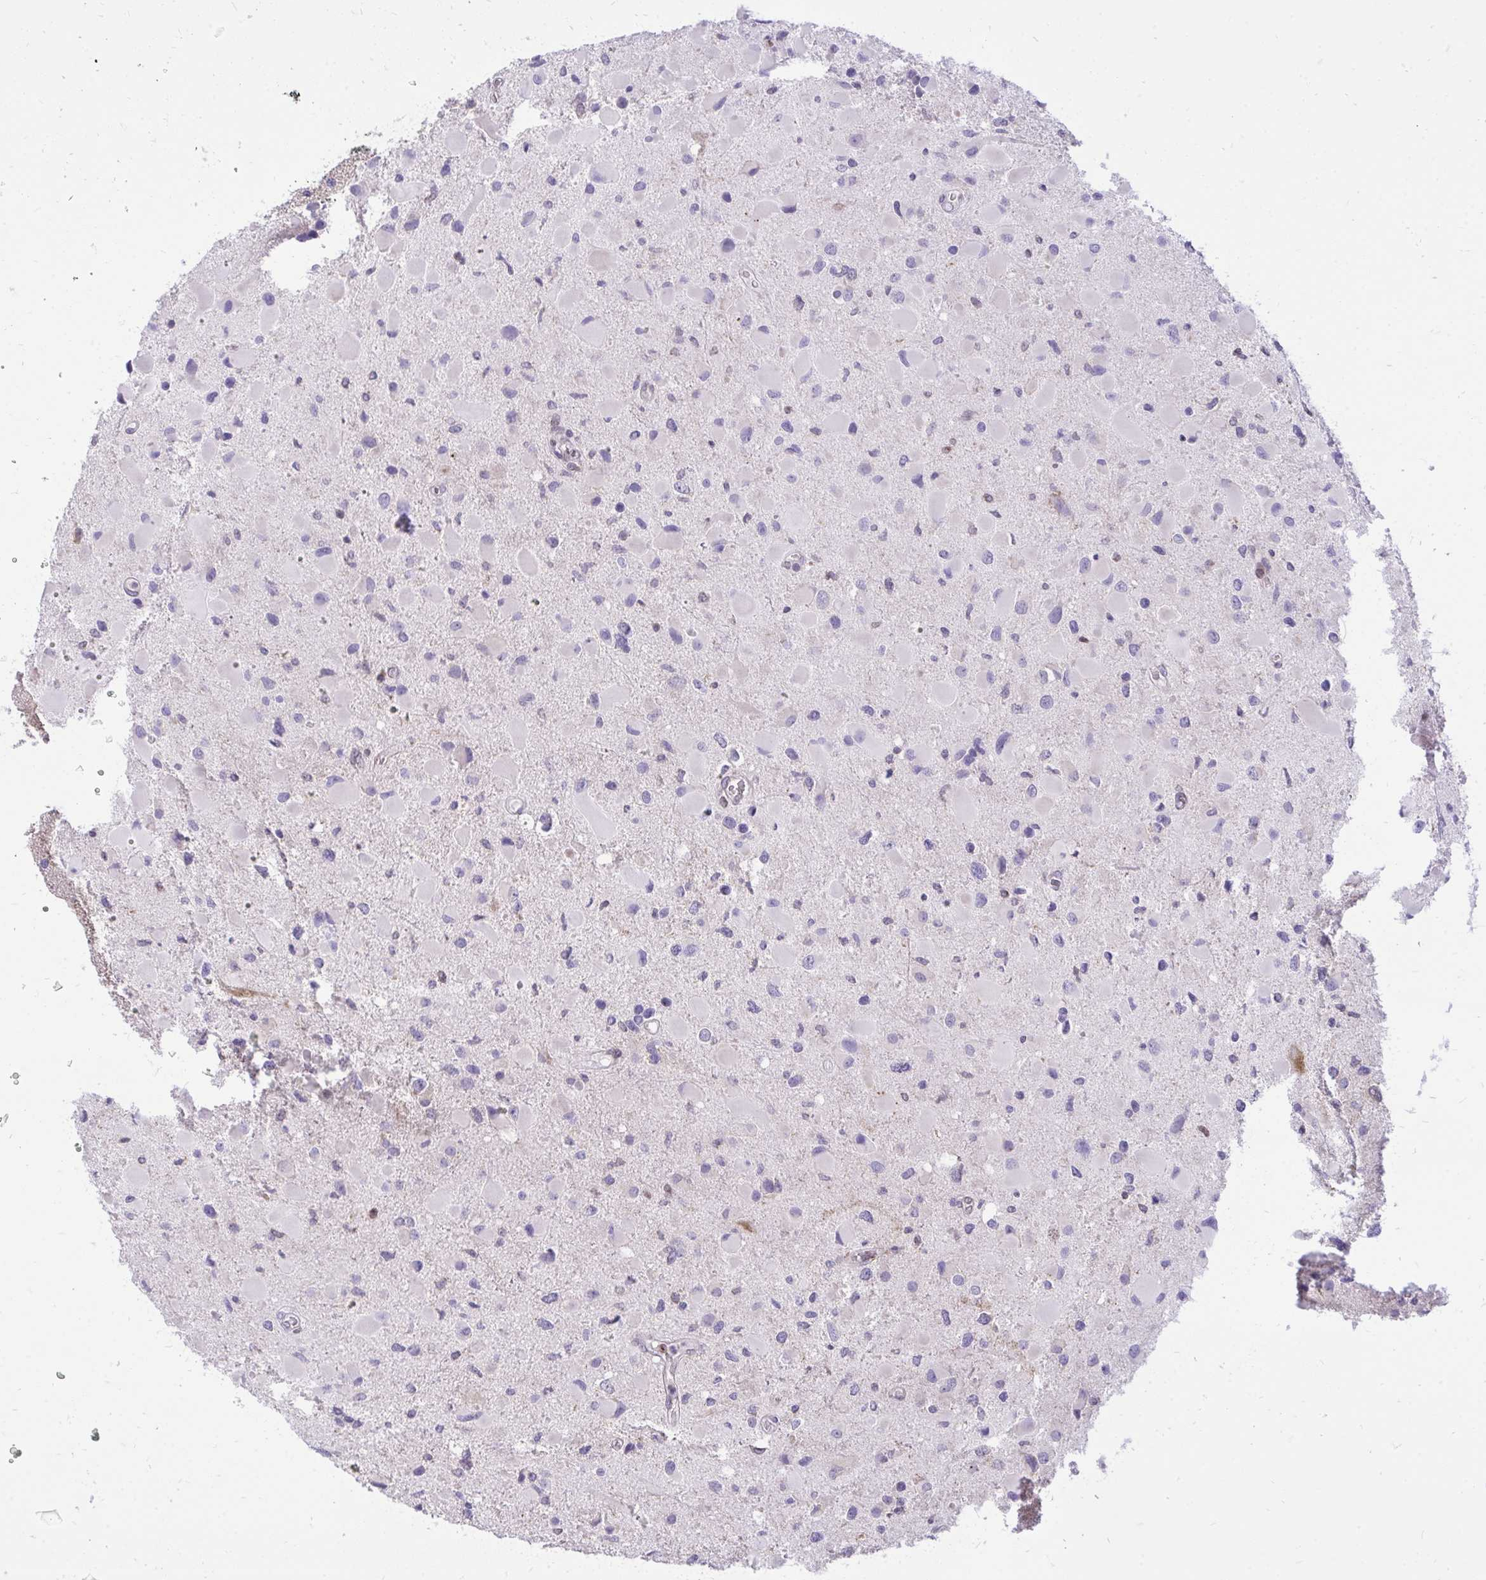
{"staining": {"intensity": "negative", "quantity": "none", "location": "none"}, "tissue": "glioma", "cell_type": "Tumor cells", "image_type": "cancer", "snomed": [{"axis": "morphology", "description": "Glioma, malignant, Low grade"}, {"axis": "topography", "description": "Brain"}], "caption": "Immunohistochemistry of malignant glioma (low-grade) demonstrates no expression in tumor cells.", "gene": "RPS6KA2", "patient": {"sex": "female", "age": 32}}